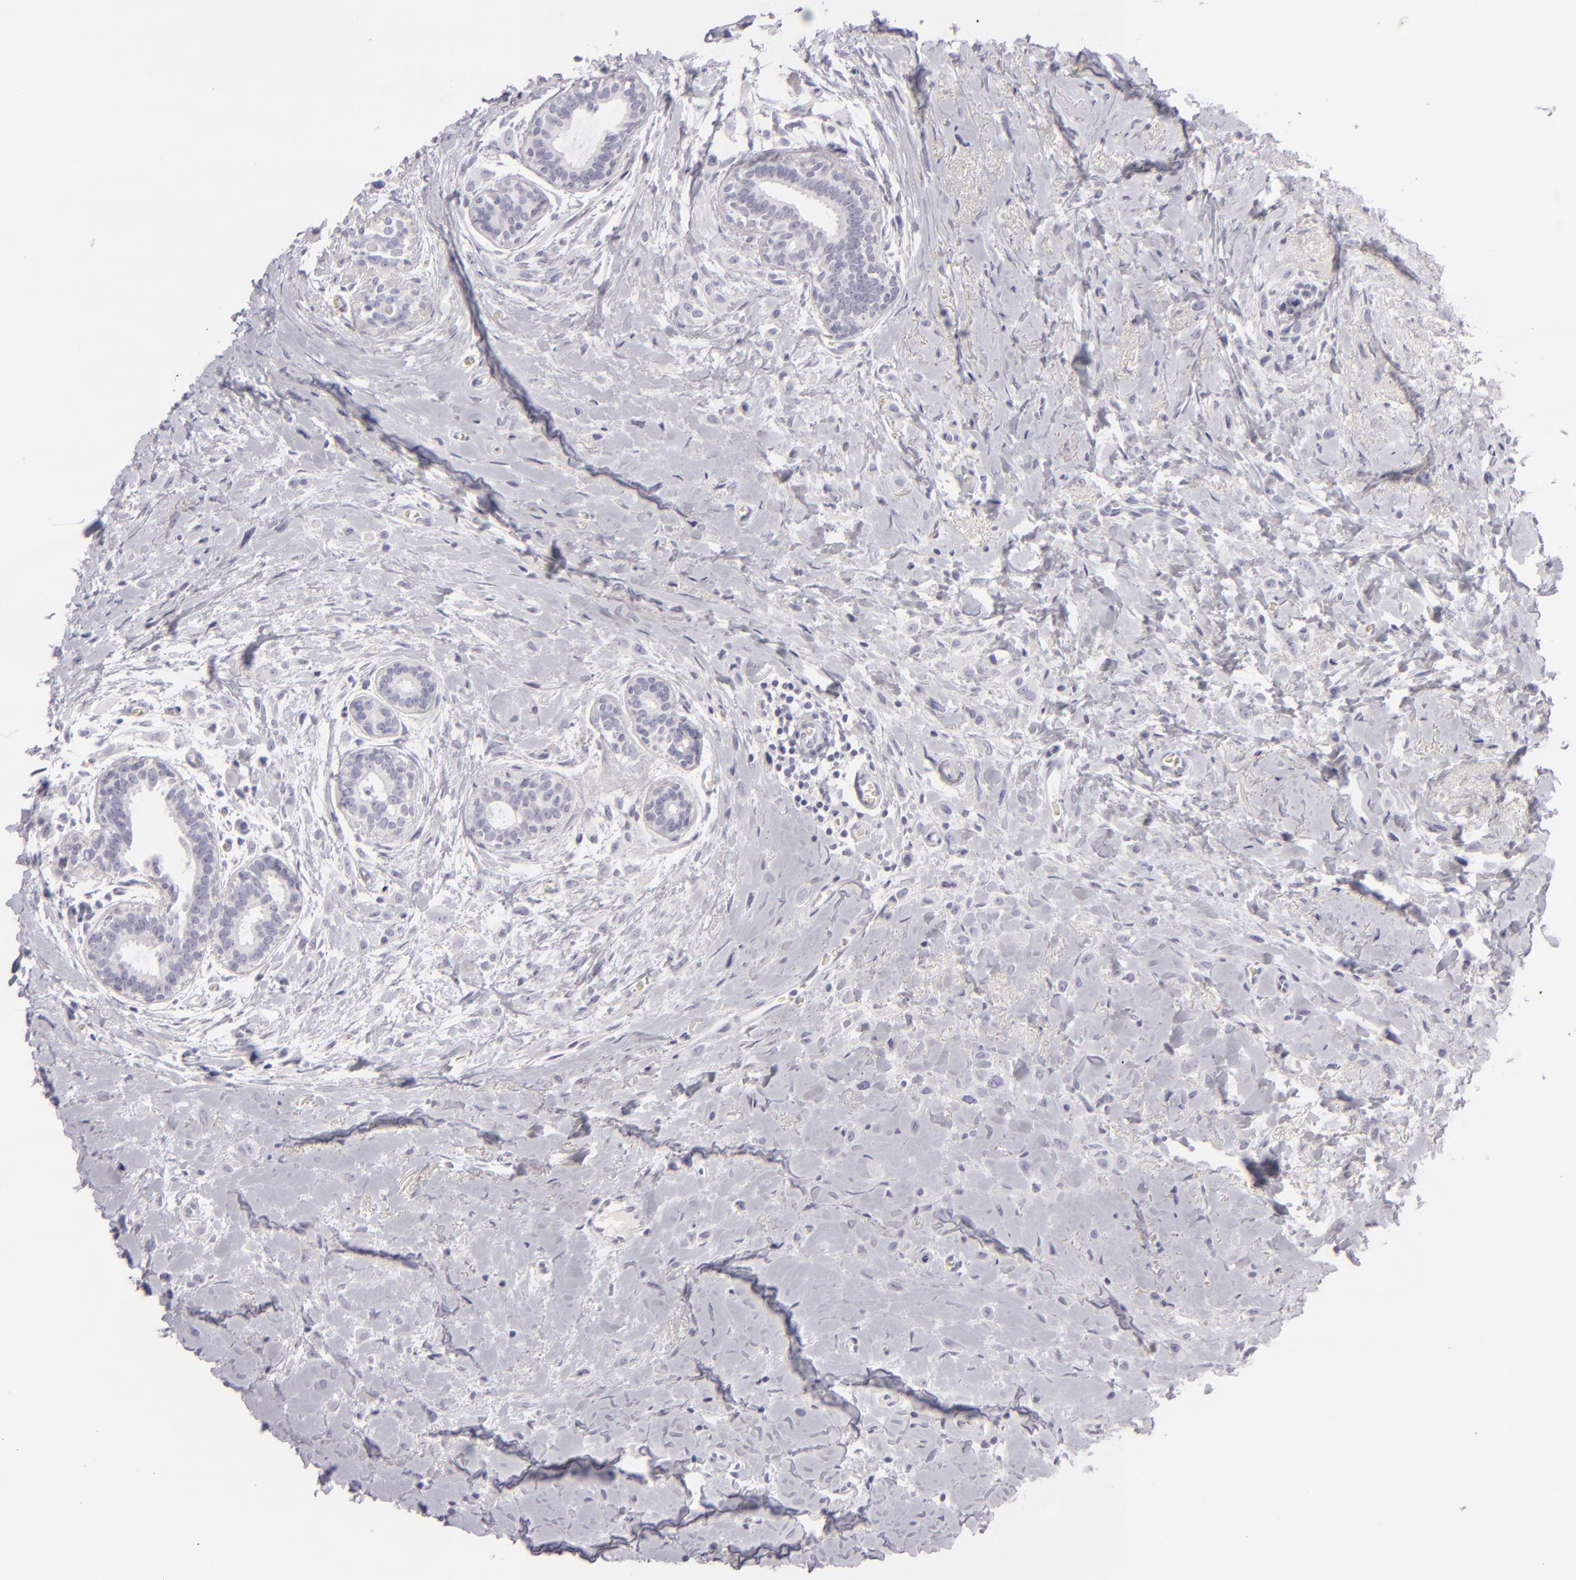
{"staining": {"intensity": "negative", "quantity": "none", "location": "none"}, "tissue": "breast cancer", "cell_type": "Tumor cells", "image_type": "cancer", "snomed": [{"axis": "morphology", "description": "Lobular carcinoma"}, {"axis": "topography", "description": "Breast"}], "caption": "This micrograph is of breast cancer (lobular carcinoma) stained with immunohistochemistry (IHC) to label a protein in brown with the nuclei are counter-stained blue. There is no staining in tumor cells.", "gene": "CDX2", "patient": {"sex": "female", "age": 57}}